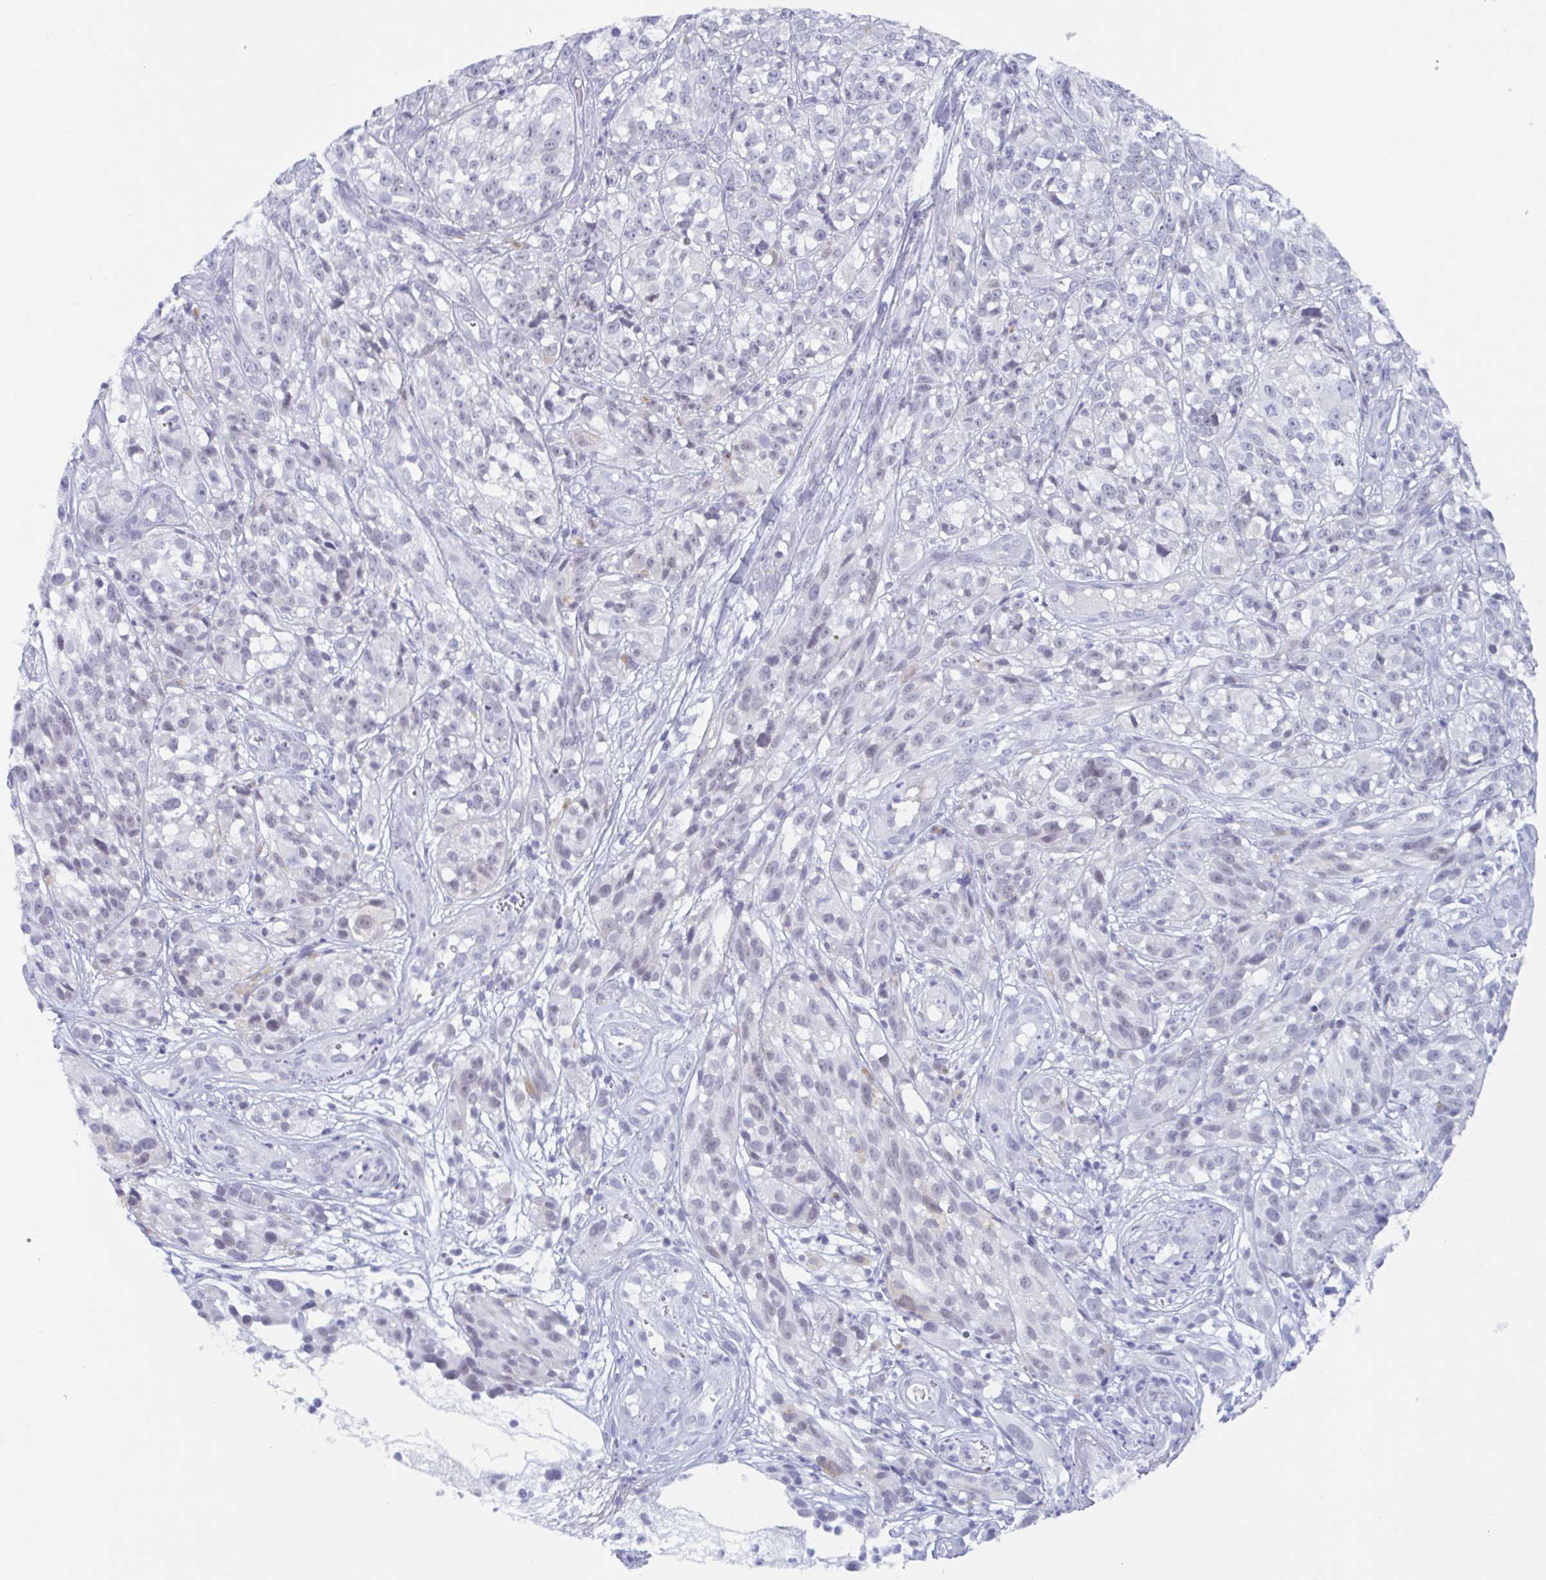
{"staining": {"intensity": "negative", "quantity": "none", "location": "none"}, "tissue": "melanoma", "cell_type": "Tumor cells", "image_type": "cancer", "snomed": [{"axis": "morphology", "description": "Malignant melanoma, NOS"}, {"axis": "topography", "description": "Skin"}], "caption": "High power microscopy micrograph of an IHC image of melanoma, revealing no significant staining in tumor cells.", "gene": "ZFP64", "patient": {"sex": "female", "age": 85}}